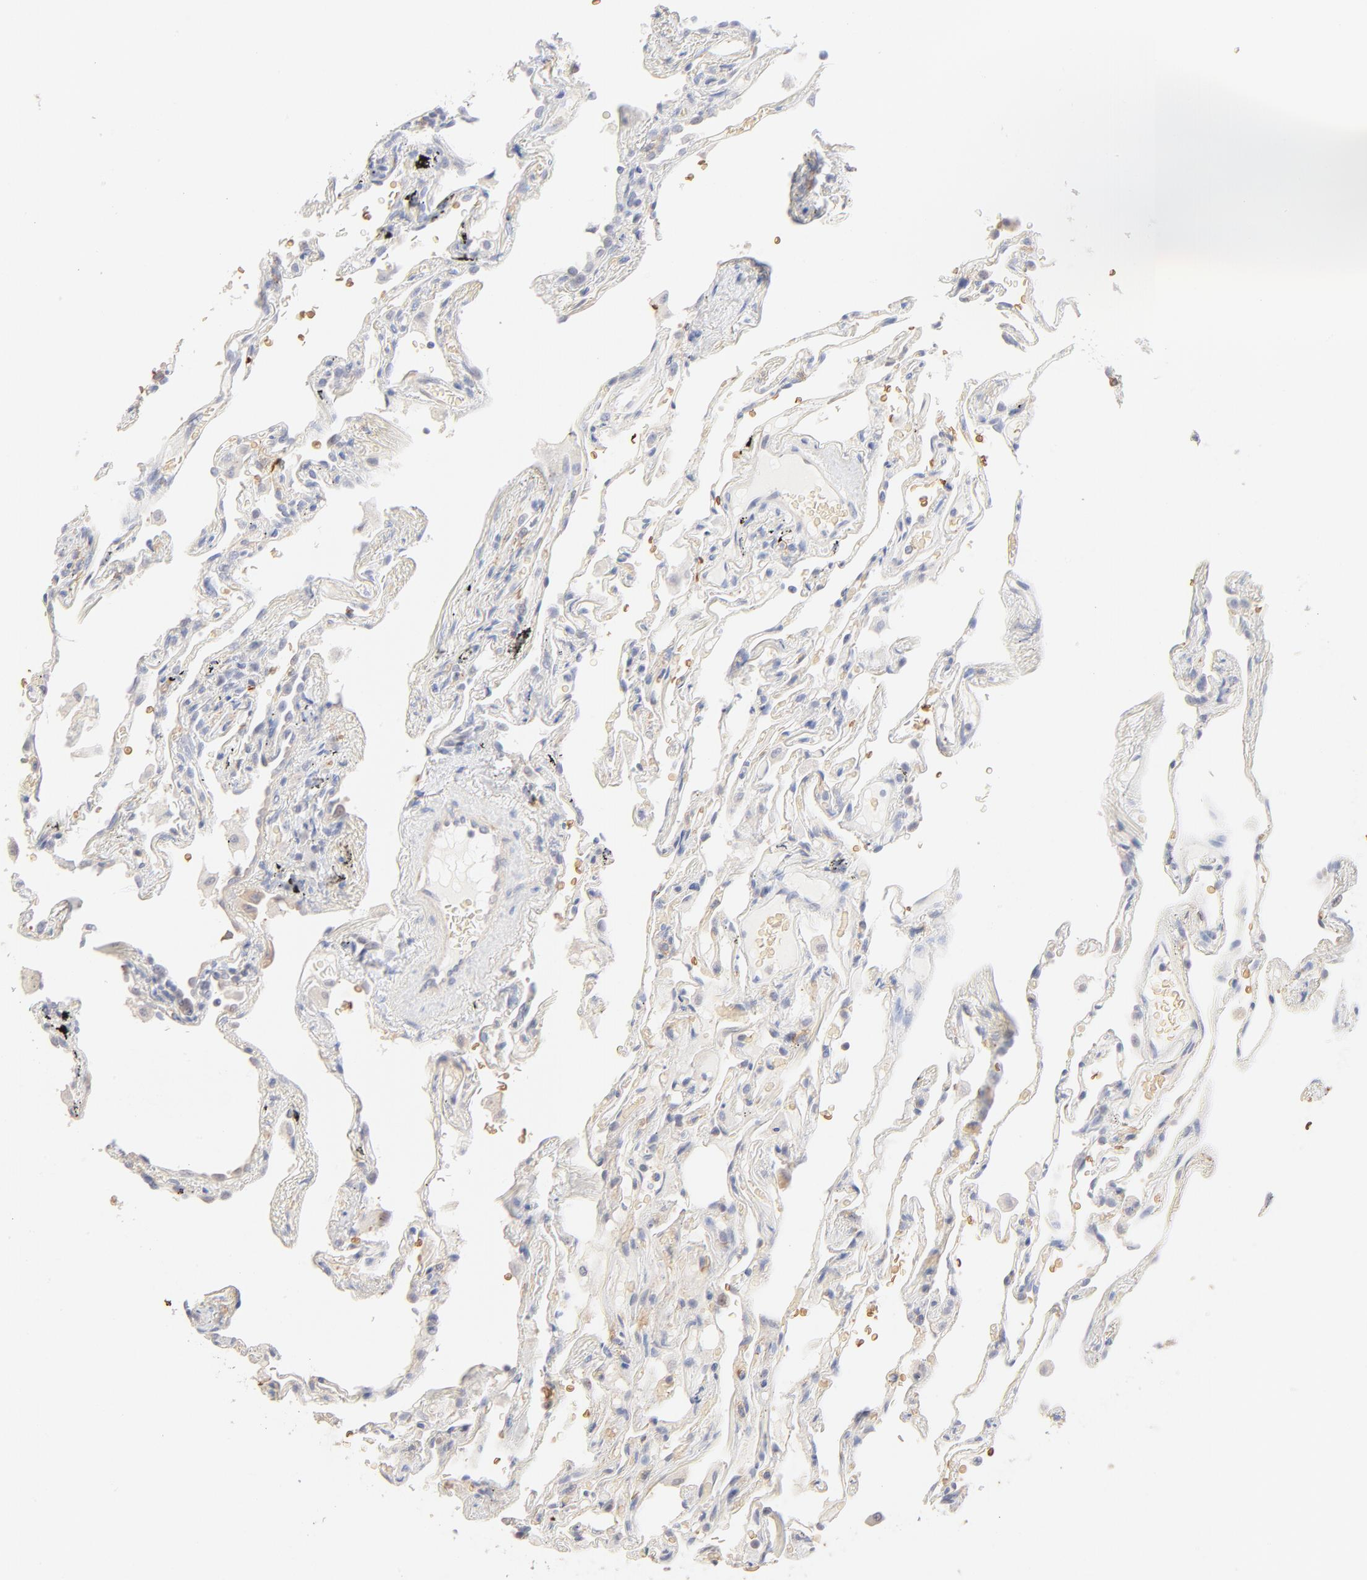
{"staining": {"intensity": "negative", "quantity": "none", "location": "none"}, "tissue": "lung", "cell_type": "Alveolar cells", "image_type": "normal", "snomed": [{"axis": "morphology", "description": "Normal tissue, NOS"}, {"axis": "morphology", "description": "Inflammation, NOS"}, {"axis": "topography", "description": "Lung"}], "caption": "IHC of normal lung shows no staining in alveolar cells.", "gene": "SPTB", "patient": {"sex": "male", "age": 69}}